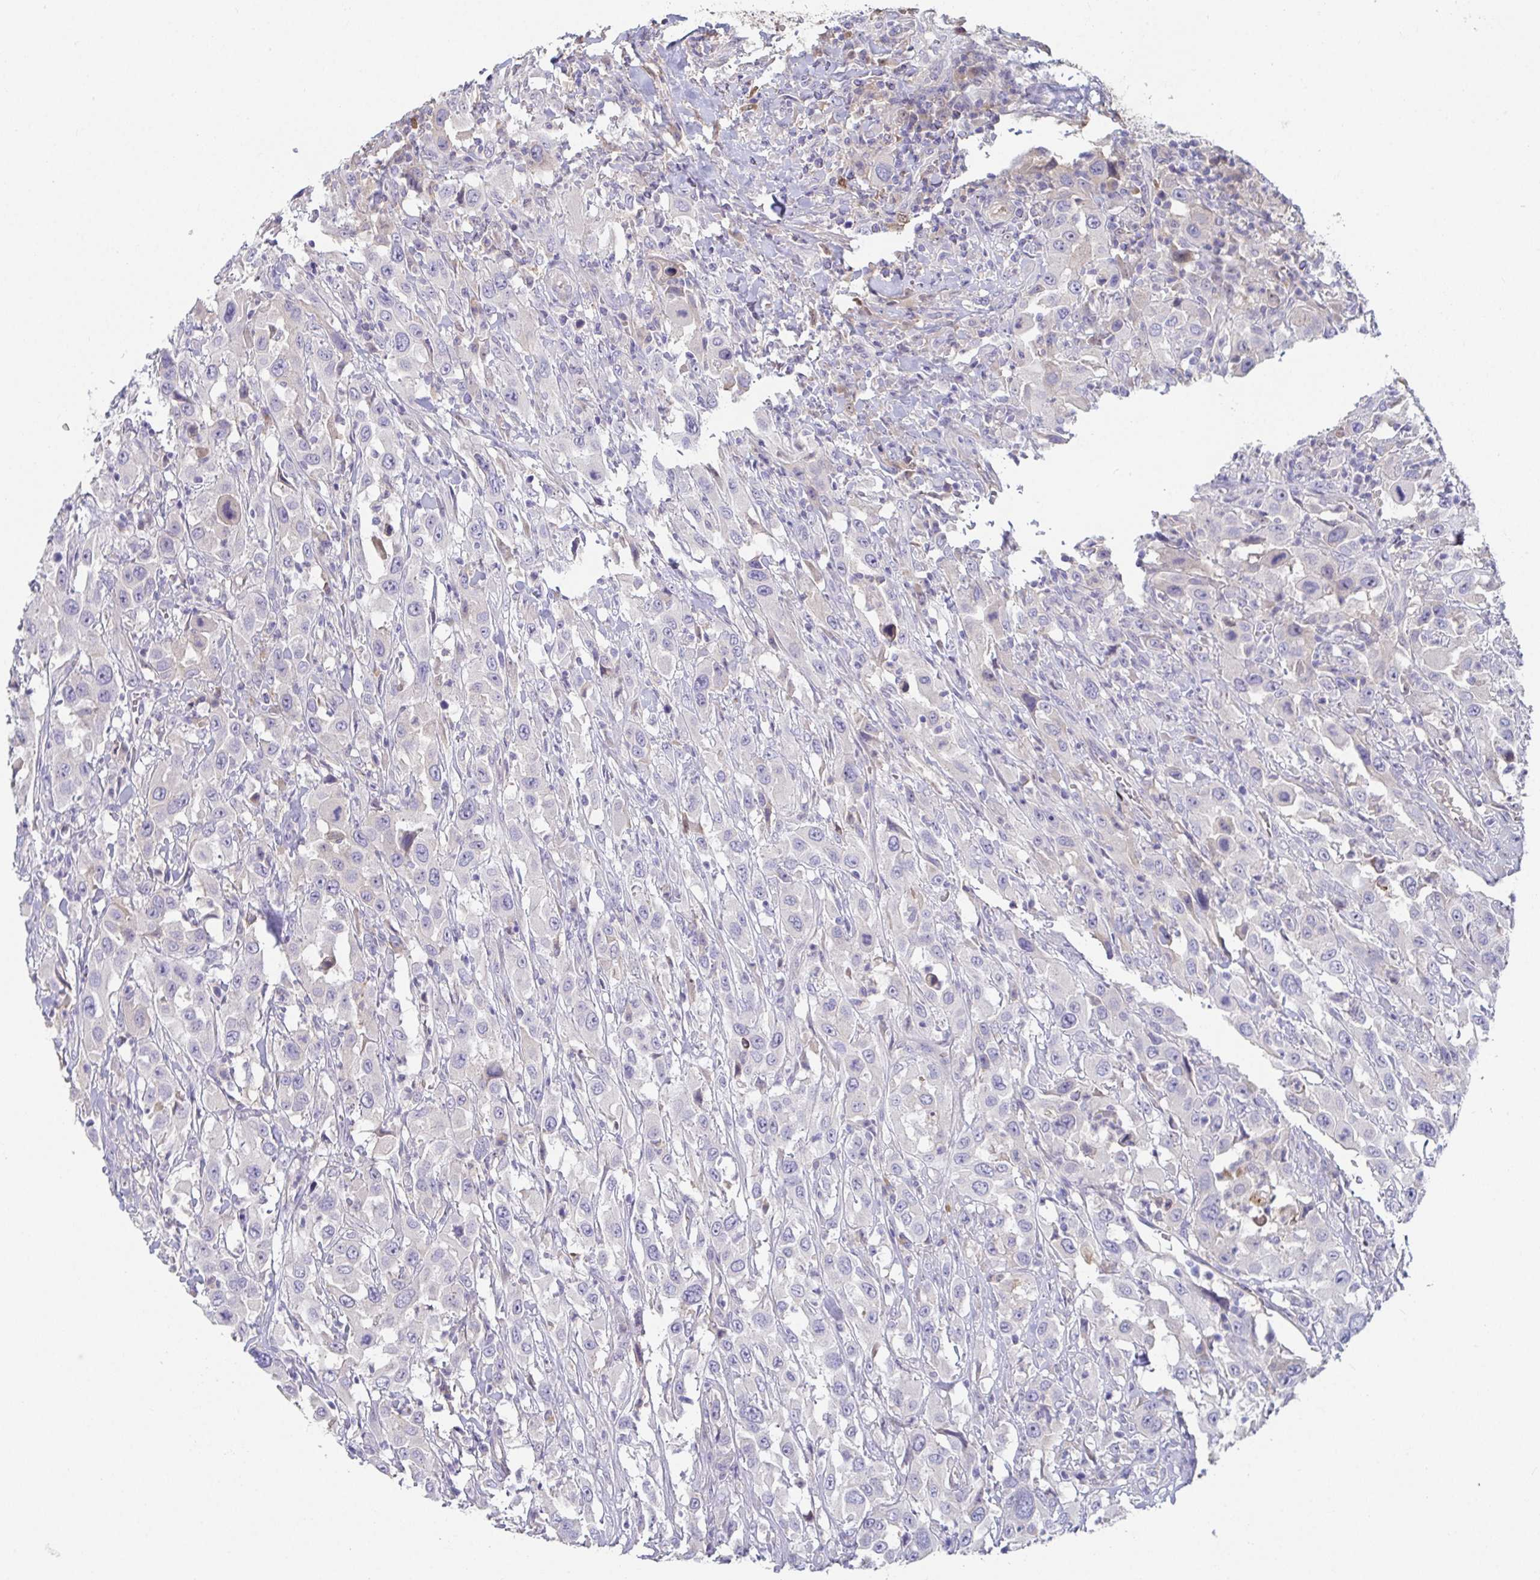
{"staining": {"intensity": "negative", "quantity": "none", "location": "none"}, "tissue": "urothelial cancer", "cell_type": "Tumor cells", "image_type": "cancer", "snomed": [{"axis": "morphology", "description": "Urothelial carcinoma, High grade"}, {"axis": "topography", "description": "Urinary bladder"}], "caption": "DAB immunohistochemical staining of human urothelial cancer shows no significant expression in tumor cells.", "gene": "ANO5", "patient": {"sex": "male", "age": 61}}